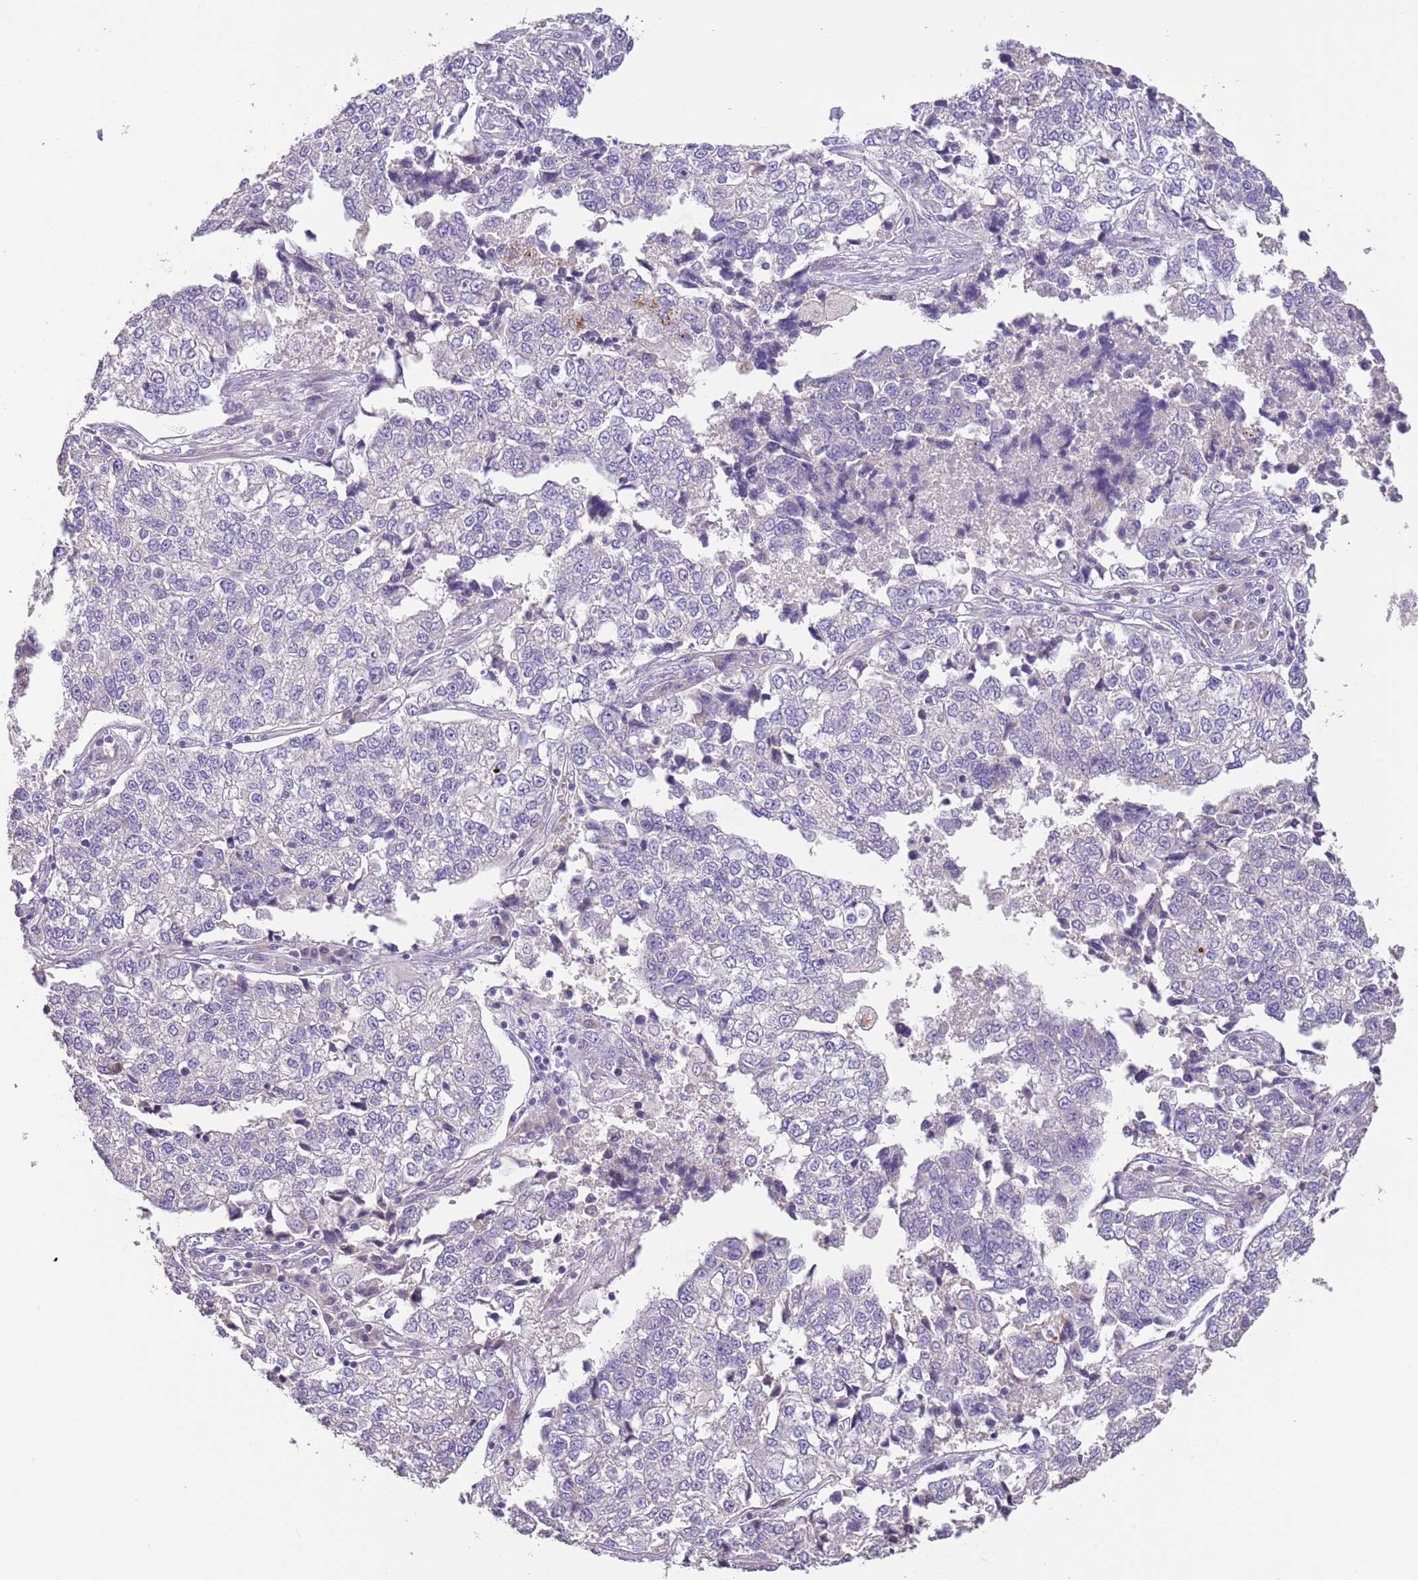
{"staining": {"intensity": "negative", "quantity": "none", "location": "none"}, "tissue": "lung cancer", "cell_type": "Tumor cells", "image_type": "cancer", "snomed": [{"axis": "morphology", "description": "Adenocarcinoma, NOS"}, {"axis": "topography", "description": "Lung"}], "caption": "A micrograph of adenocarcinoma (lung) stained for a protein displays no brown staining in tumor cells.", "gene": "ZNF658", "patient": {"sex": "male", "age": 49}}